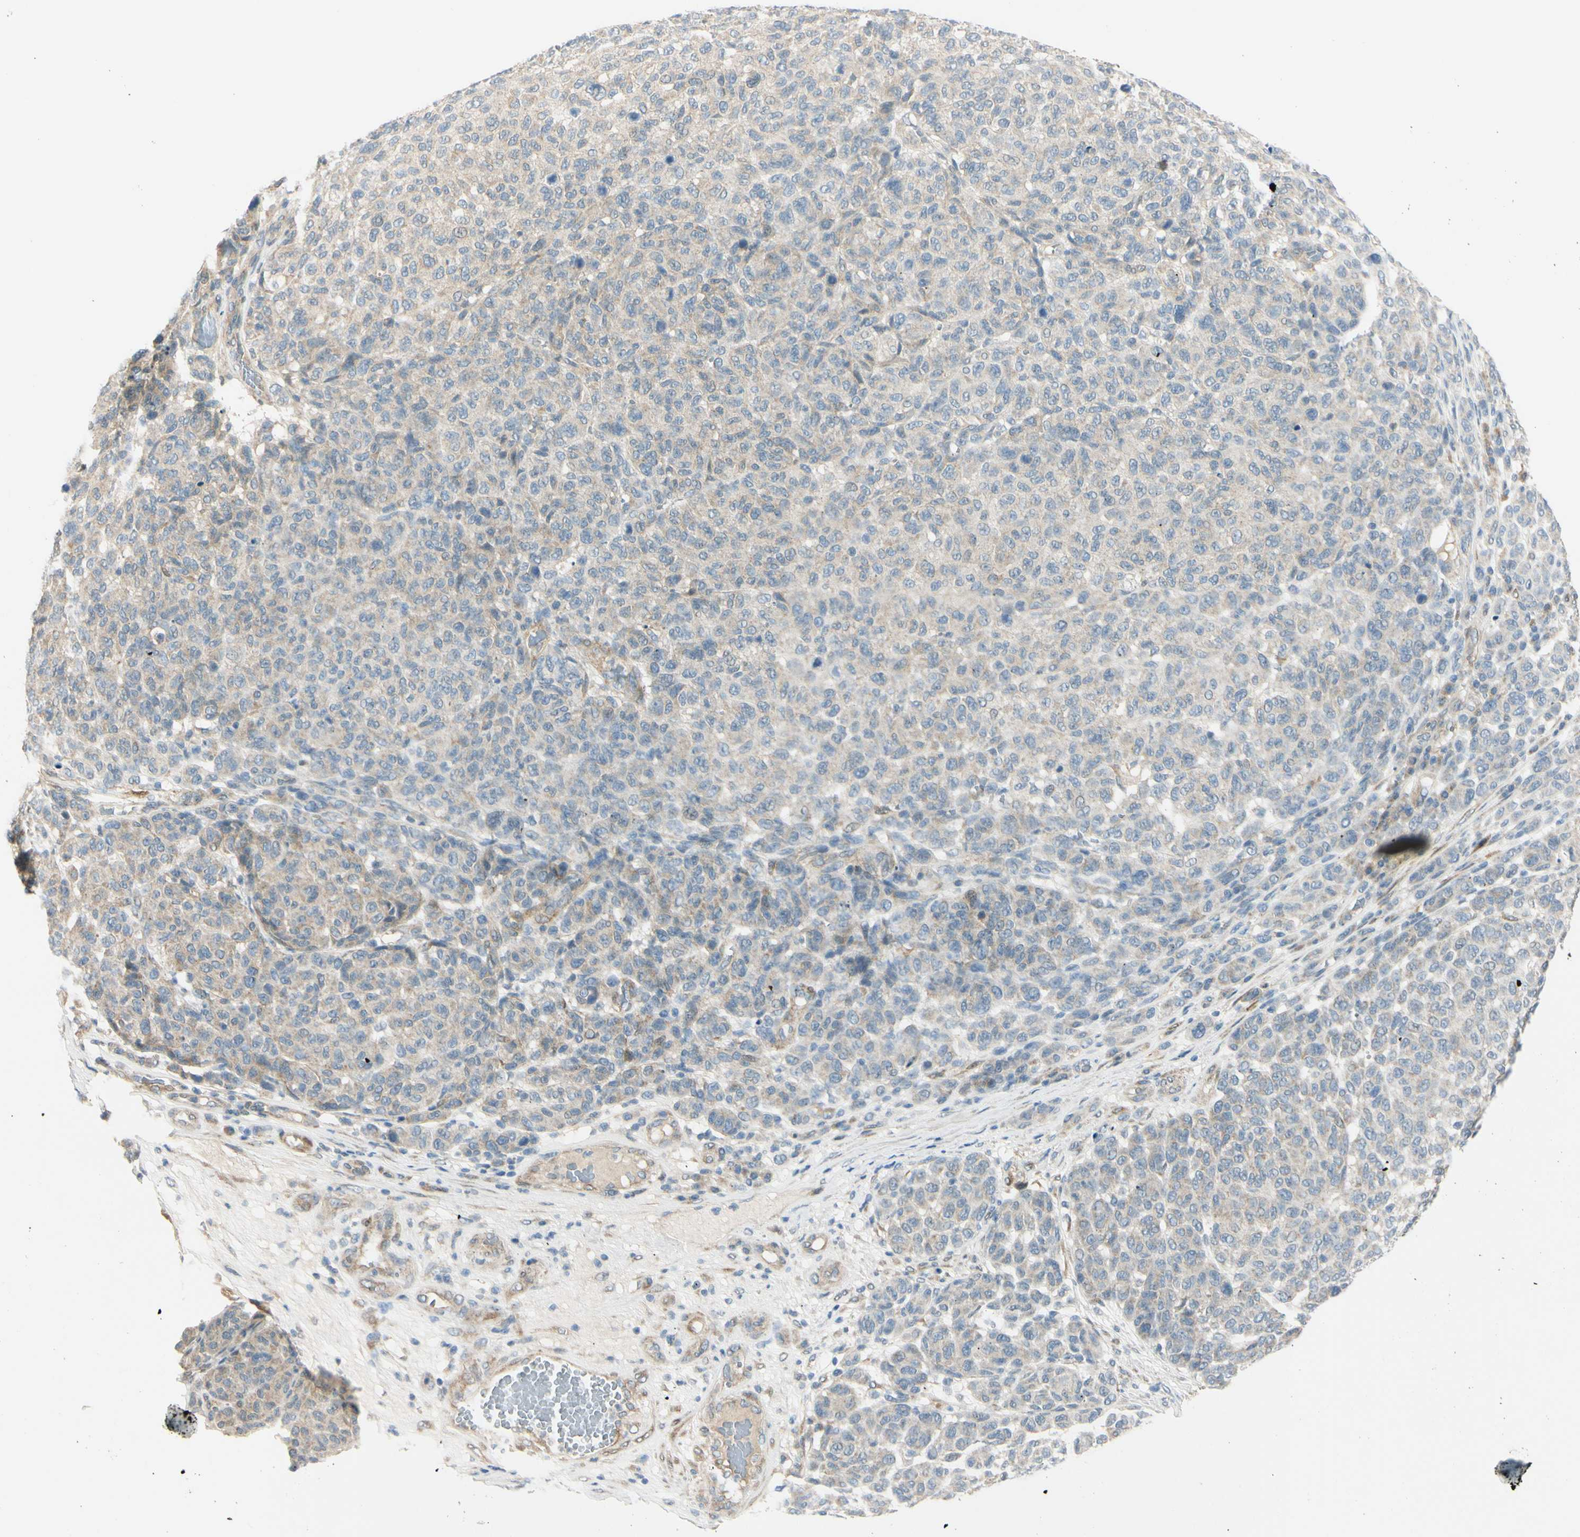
{"staining": {"intensity": "weak", "quantity": "25%-75%", "location": "cytoplasmic/membranous"}, "tissue": "melanoma", "cell_type": "Tumor cells", "image_type": "cancer", "snomed": [{"axis": "morphology", "description": "Malignant melanoma, NOS"}, {"axis": "topography", "description": "Skin"}], "caption": "Human melanoma stained with a protein marker shows weak staining in tumor cells.", "gene": "FHL2", "patient": {"sex": "male", "age": 59}}